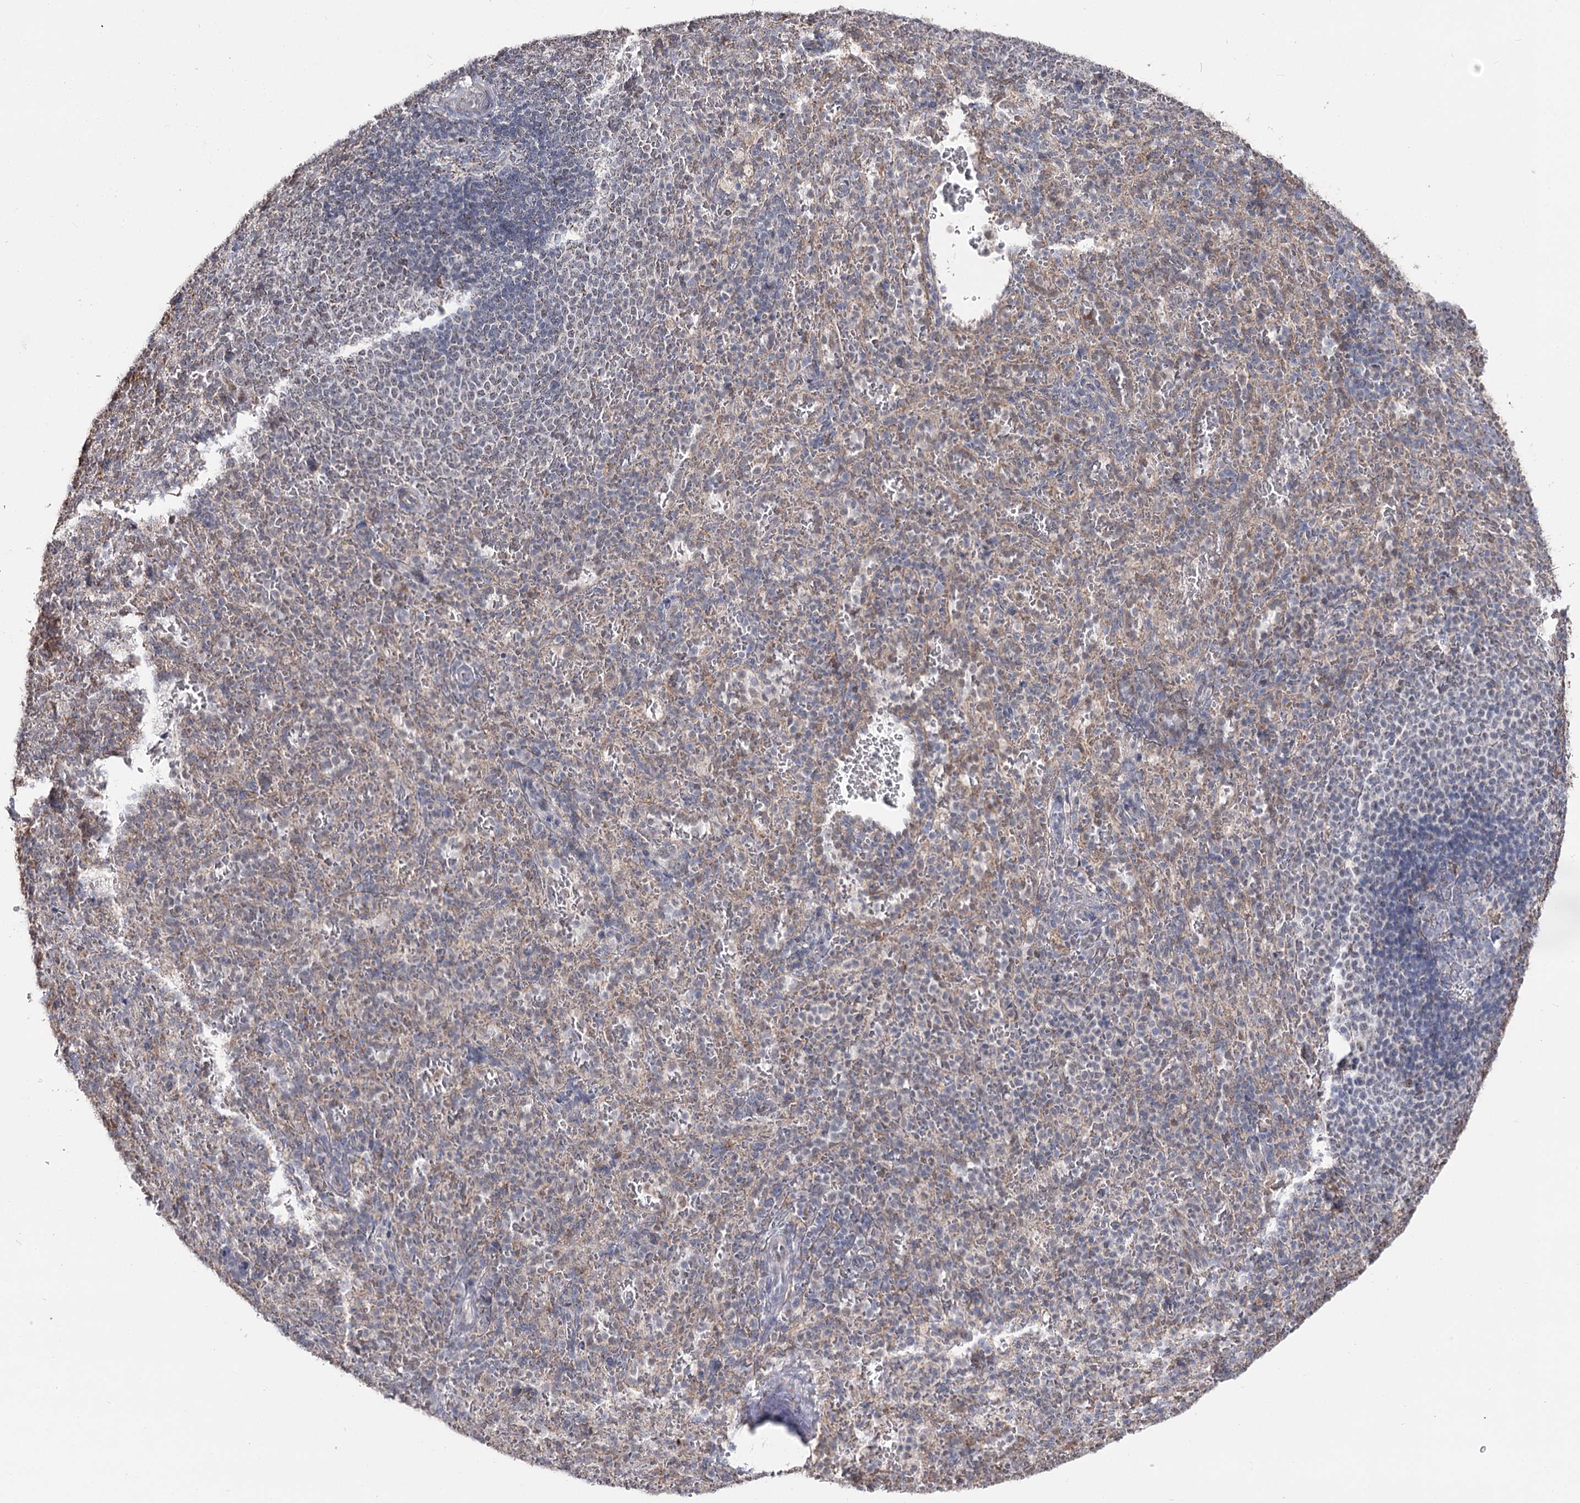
{"staining": {"intensity": "negative", "quantity": "none", "location": "none"}, "tissue": "spleen", "cell_type": "Cells in red pulp", "image_type": "normal", "snomed": [{"axis": "morphology", "description": "Normal tissue, NOS"}, {"axis": "topography", "description": "Spleen"}], "caption": "IHC image of benign spleen: human spleen stained with DAB (3,3'-diaminobenzidine) reveals no significant protein expression in cells in red pulp. The staining was performed using DAB to visualize the protein expression in brown, while the nuclei were stained in blue with hematoxylin (Magnification: 20x).", "gene": "RUFY4", "patient": {"sex": "female", "age": 21}}